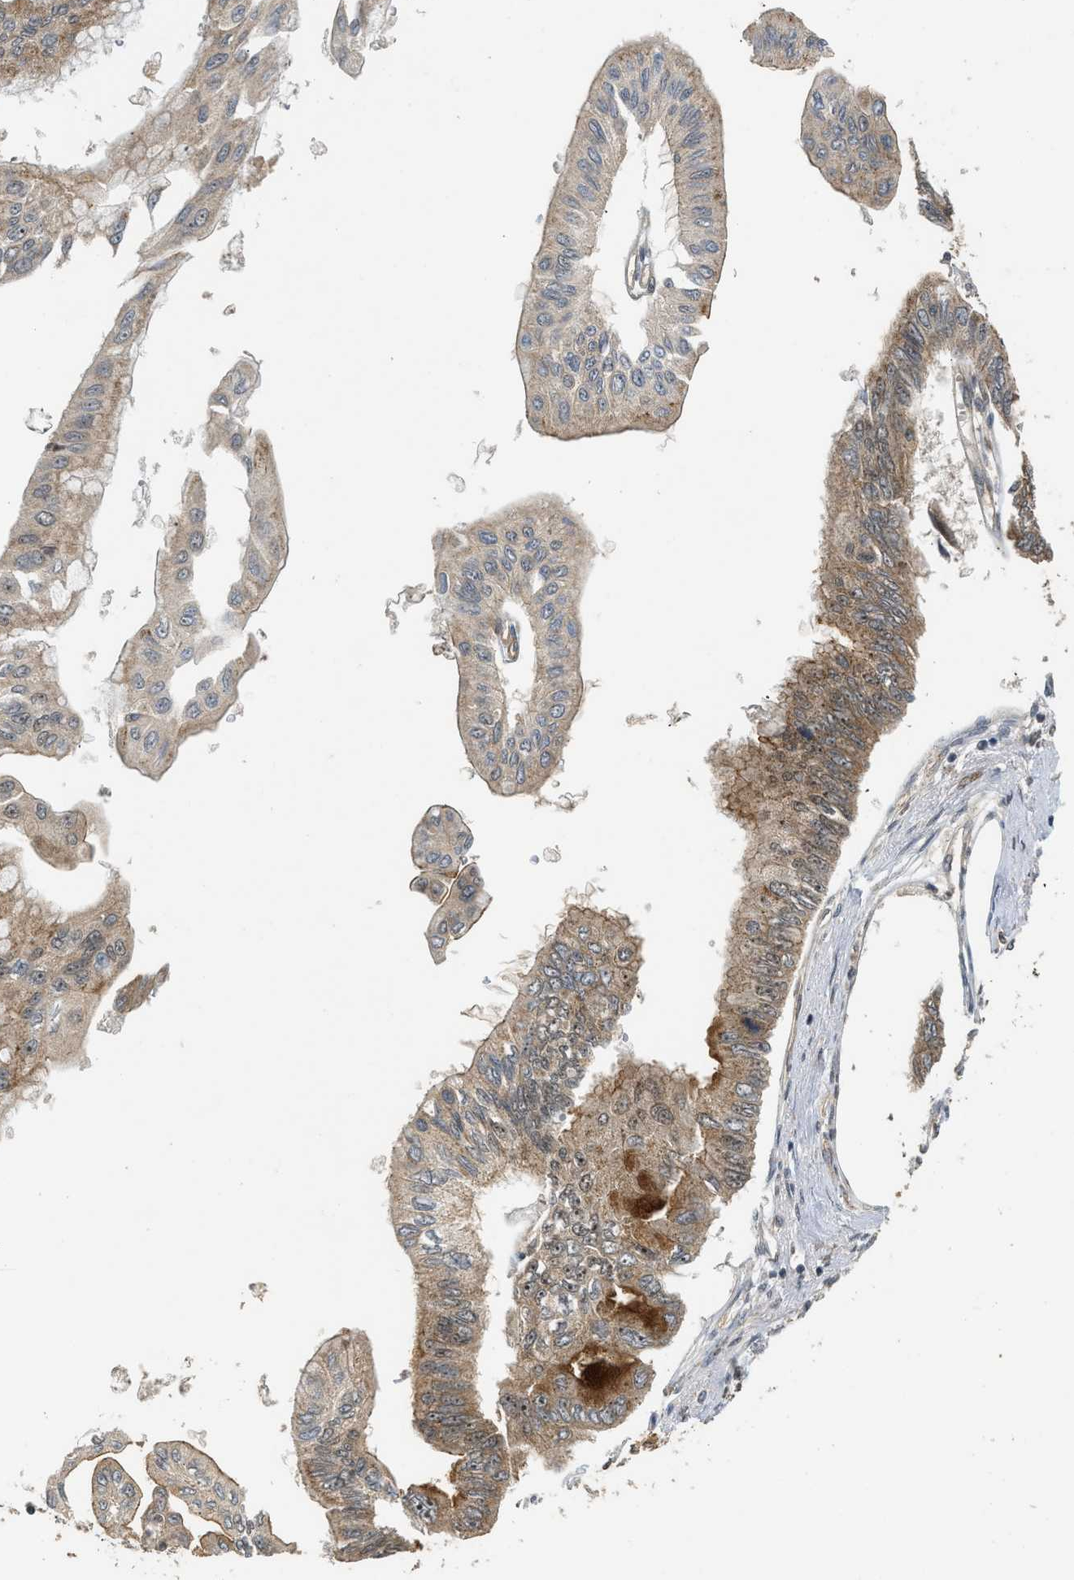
{"staining": {"intensity": "moderate", "quantity": ">75%", "location": "cytoplasmic/membranous,nuclear"}, "tissue": "pancreatic cancer", "cell_type": "Tumor cells", "image_type": "cancer", "snomed": [{"axis": "morphology", "description": "Adenocarcinoma, NOS"}, {"axis": "topography", "description": "Pancreas"}], "caption": "Moderate cytoplasmic/membranous and nuclear positivity is present in approximately >75% of tumor cells in adenocarcinoma (pancreatic).", "gene": "GET1", "patient": {"sex": "female", "age": 77}}